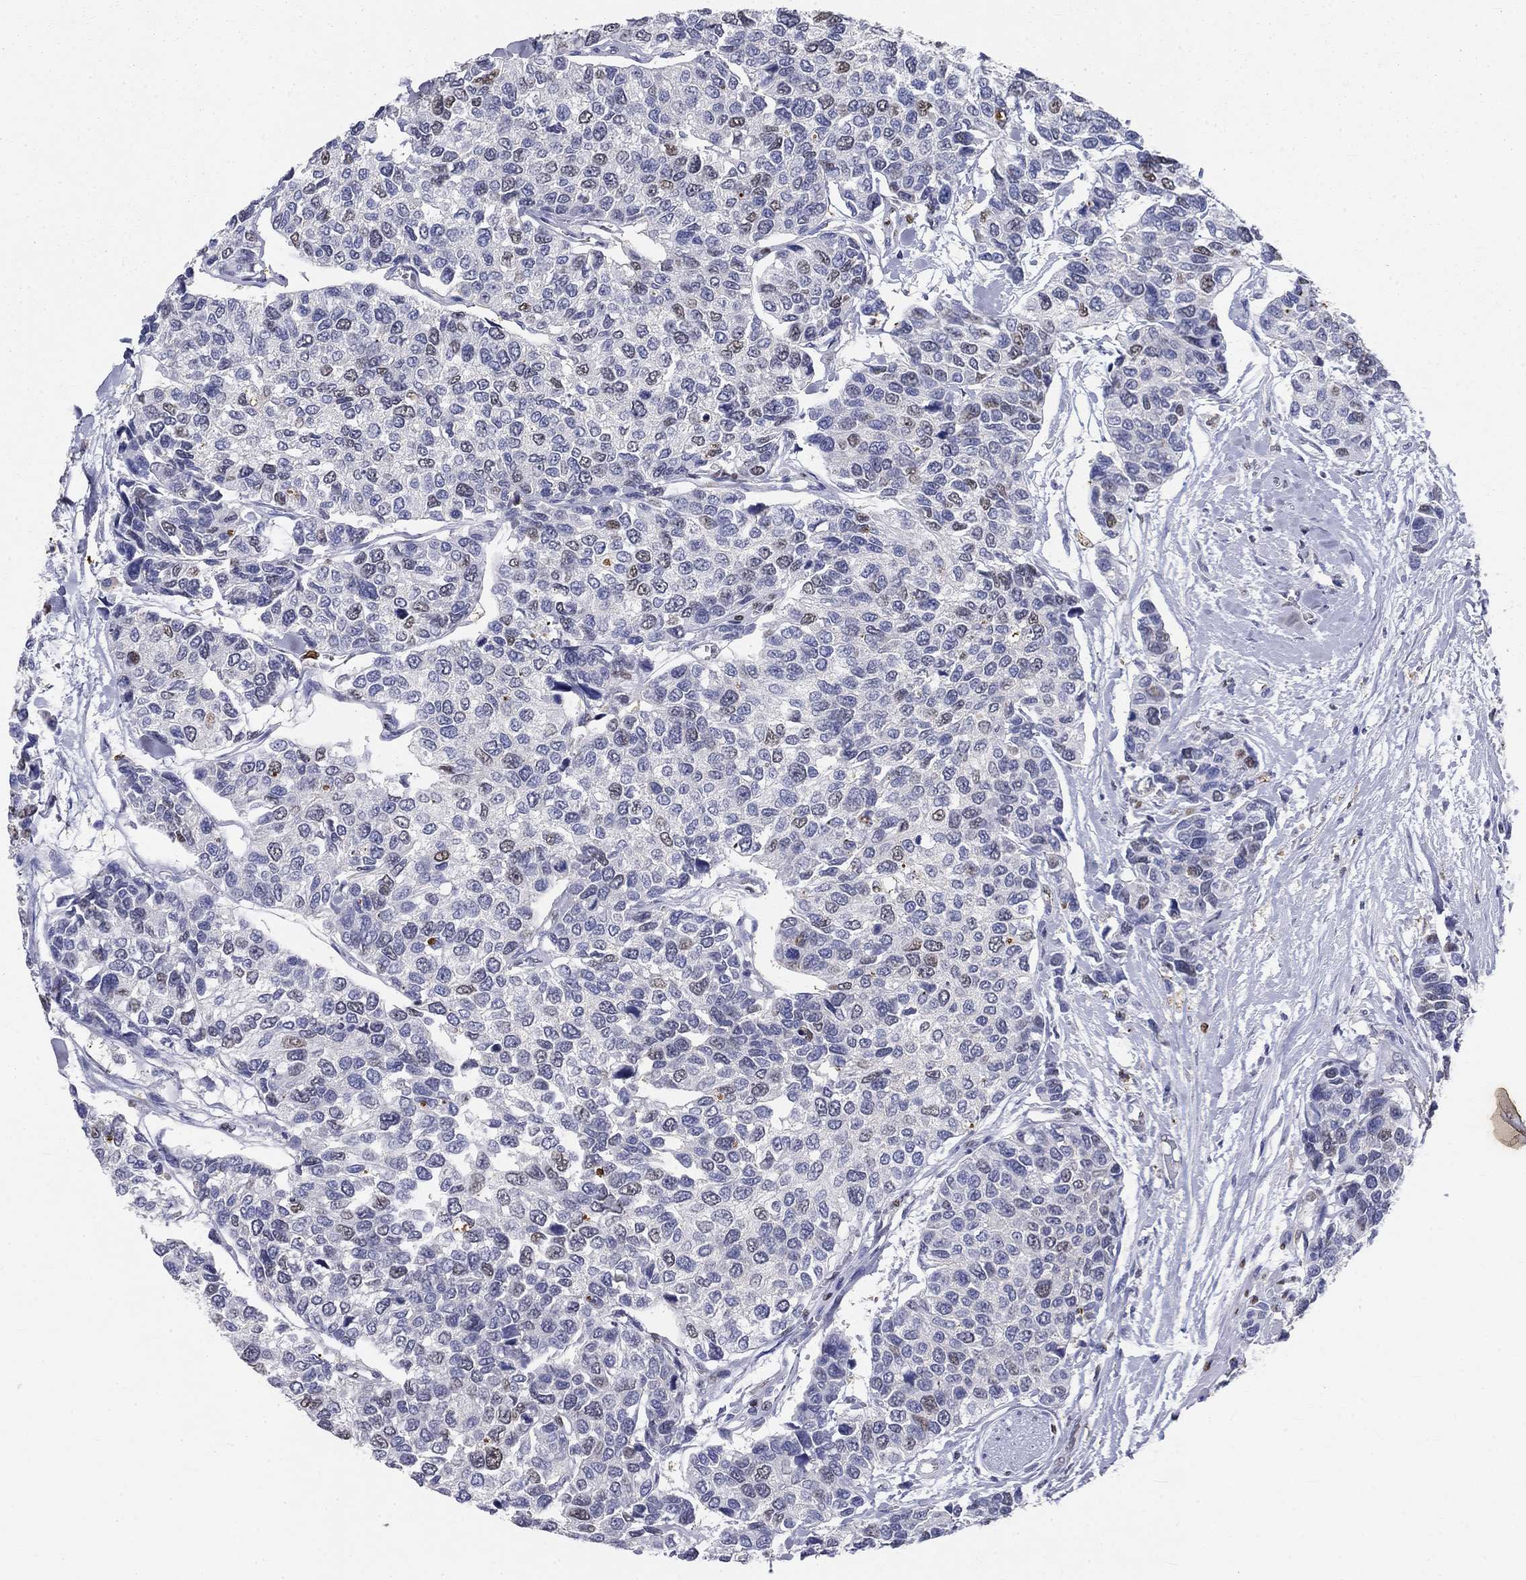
{"staining": {"intensity": "negative", "quantity": "none", "location": "none"}, "tissue": "urothelial cancer", "cell_type": "Tumor cells", "image_type": "cancer", "snomed": [{"axis": "morphology", "description": "Urothelial carcinoma, High grade"}, {"axis": "topography", "description": "Urinary bladder"}], "caption": "DAB (3,3'-diaminobenzidine) immunohistochemical staining of high-grade urothelial carcinoma demonstrates no significant staining in tumor cells.", "gene": "IGSF8", "patient": {"sex": "male", "age": 77}}